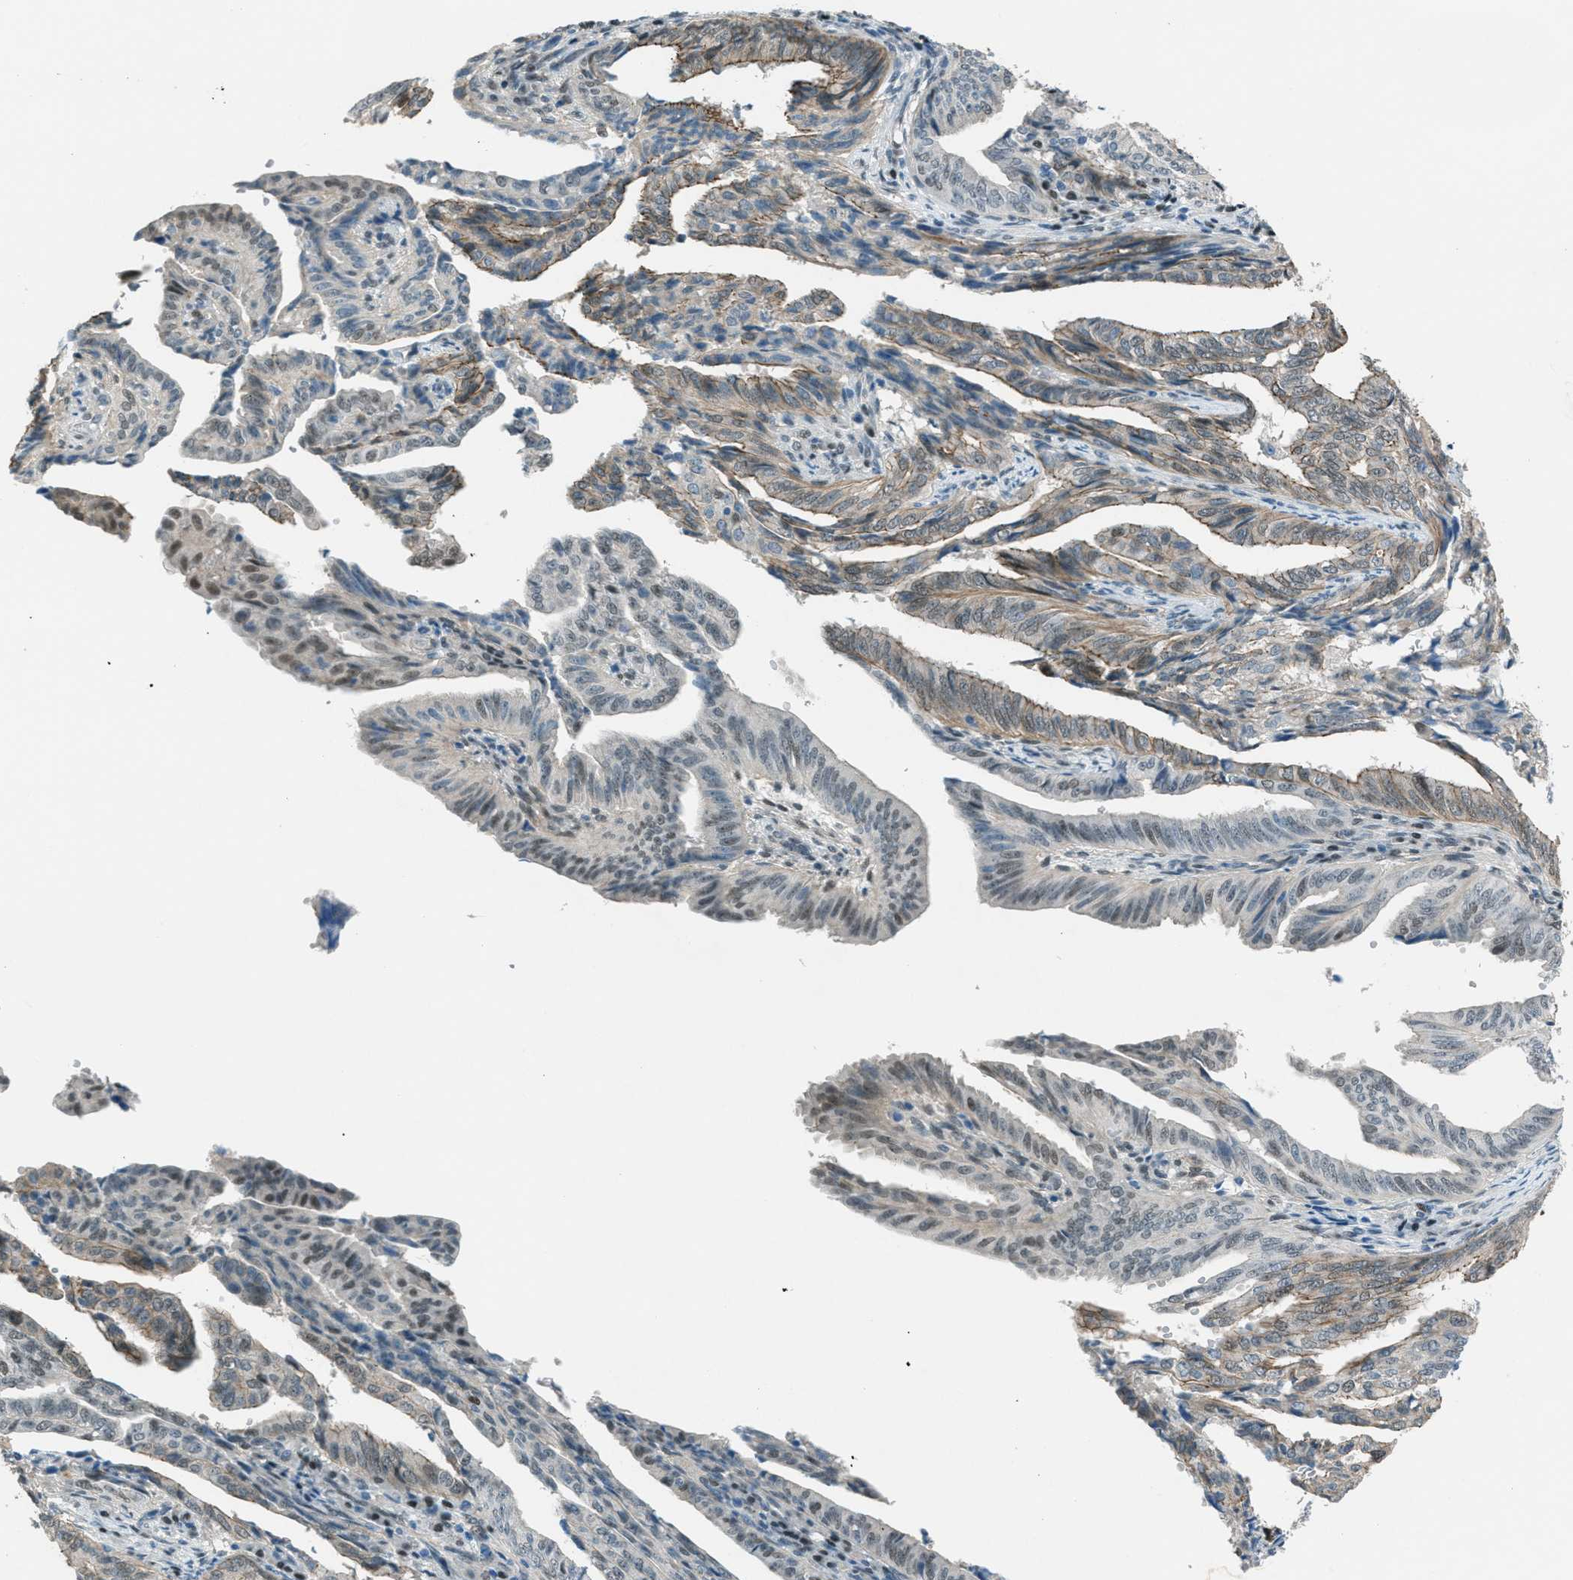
{"staining": {"intensity": "weak", "quantity": "25%-75%", "location": "cytoplasmic/membranous"}, "tissue": "endometrial cancer", "cell_type": "Tumor cells", "image_type": "cancer", "snomed": [{"axis": "morphology", "description": "Adenocarcinoma, NOS"}, {"axis": "topography", "description": "Endometrium"}], "caption": "Immunohistochemistry photomicrograph of human adenocarcinoma (endometrial) stained for a protein (brown), which displays low levels of weak cytoplasmic/membranous staining in approximately 25%-75% of tumor cells.", "gene": "TCF3", "patient": {"sex": "female", "age": 58}}